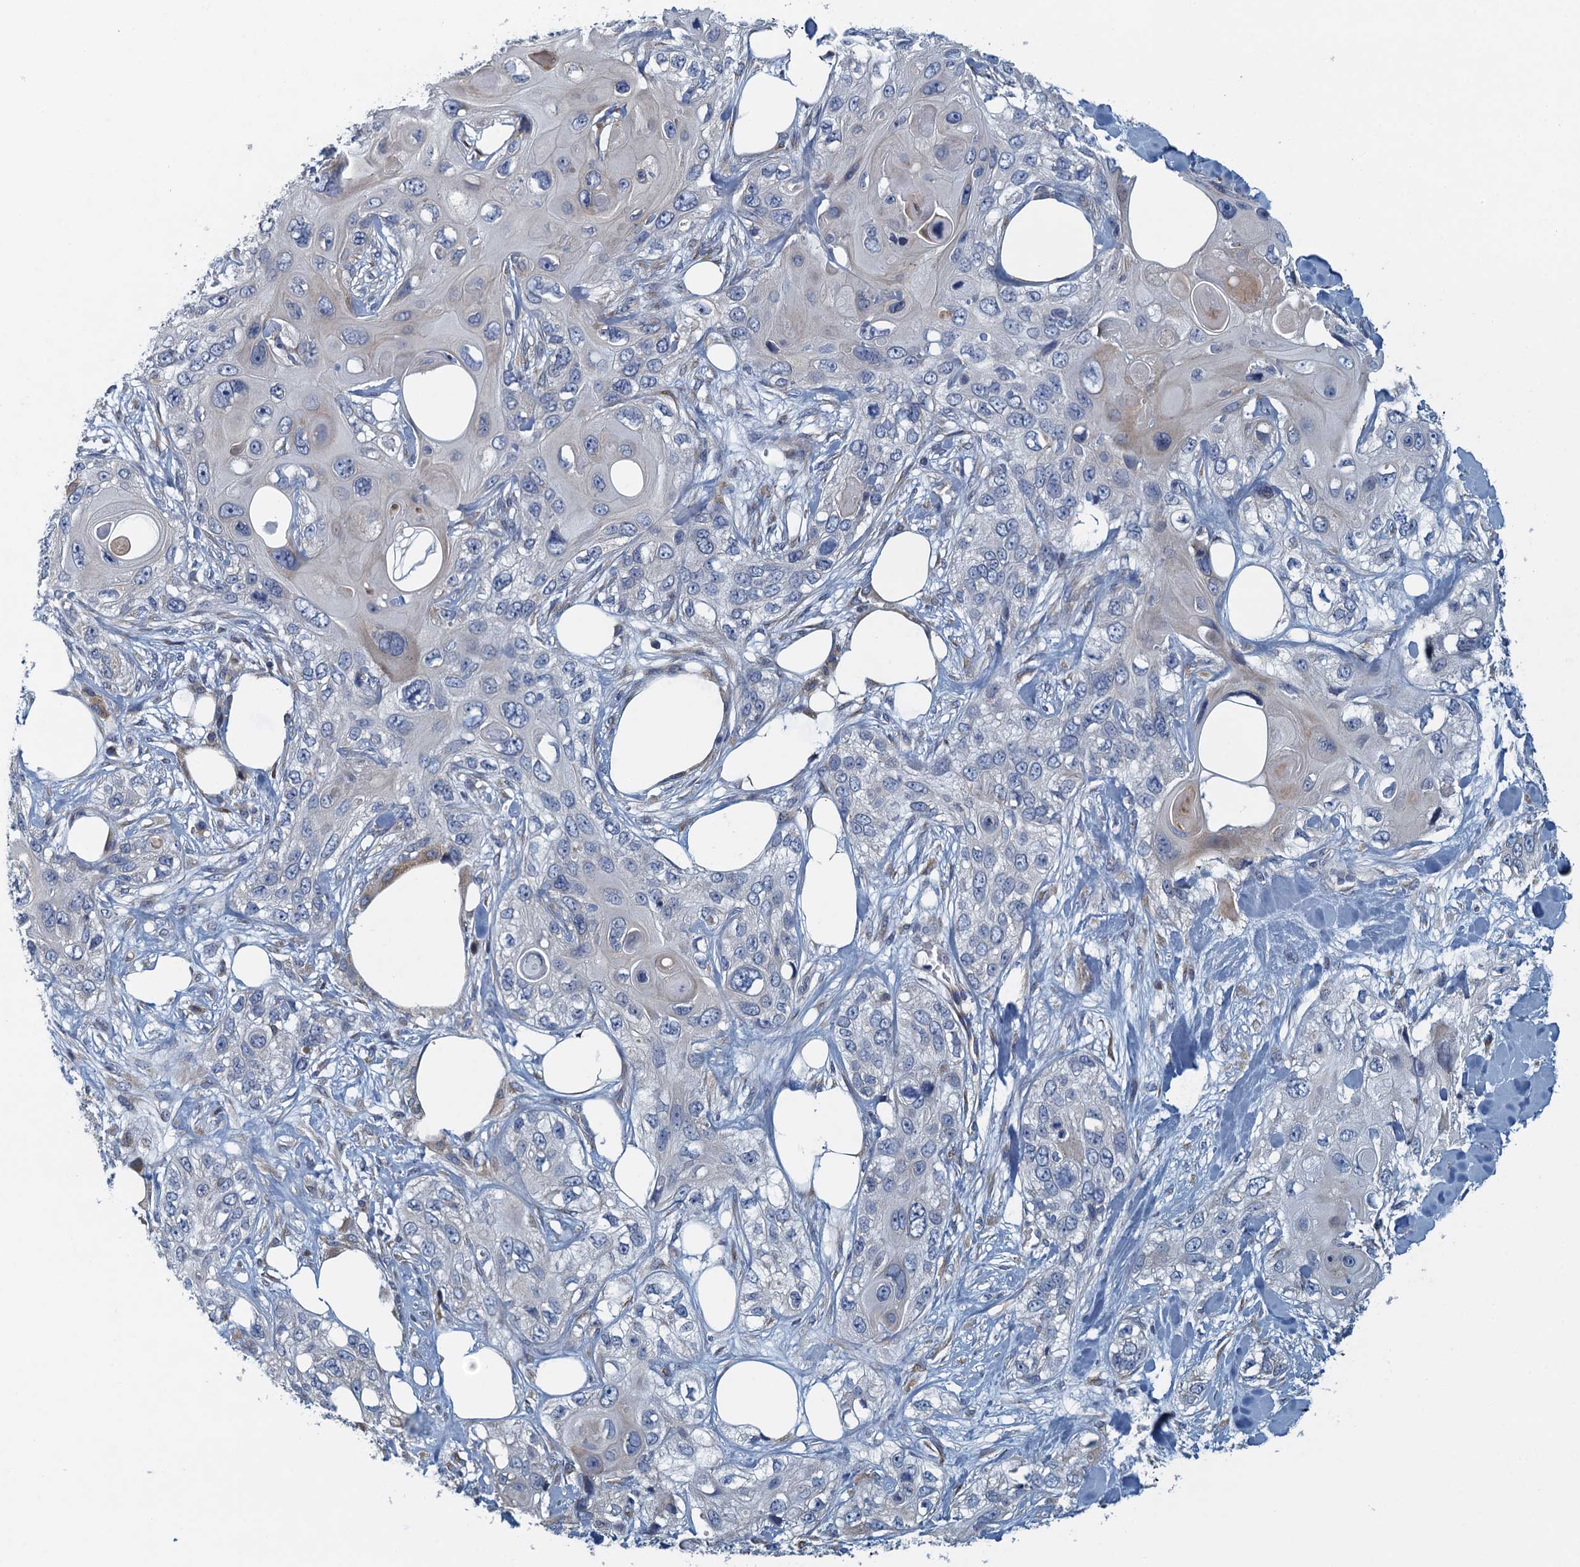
{"staining": {"intensity": "negative", "quantity": "none", "location": "none"}, "tissue": "skin cancer", "cell_type": "Tumor cells", "image_type": "cancer", "snomed": [{"axis": "morphology", "description": "Normal tissue, NOS"}, {"axis": "morphology", "description": "Squamous cell carcinoma, NOS"}, {"axis": "topography", "description": "Skin"}], "caption": "Photomicrograph shows no protein positivity in tumor cells of squamous cell carcinoma (skin) tissue.", "gene": "ALG2", "patient": {"sex": "male", "age": 72}}